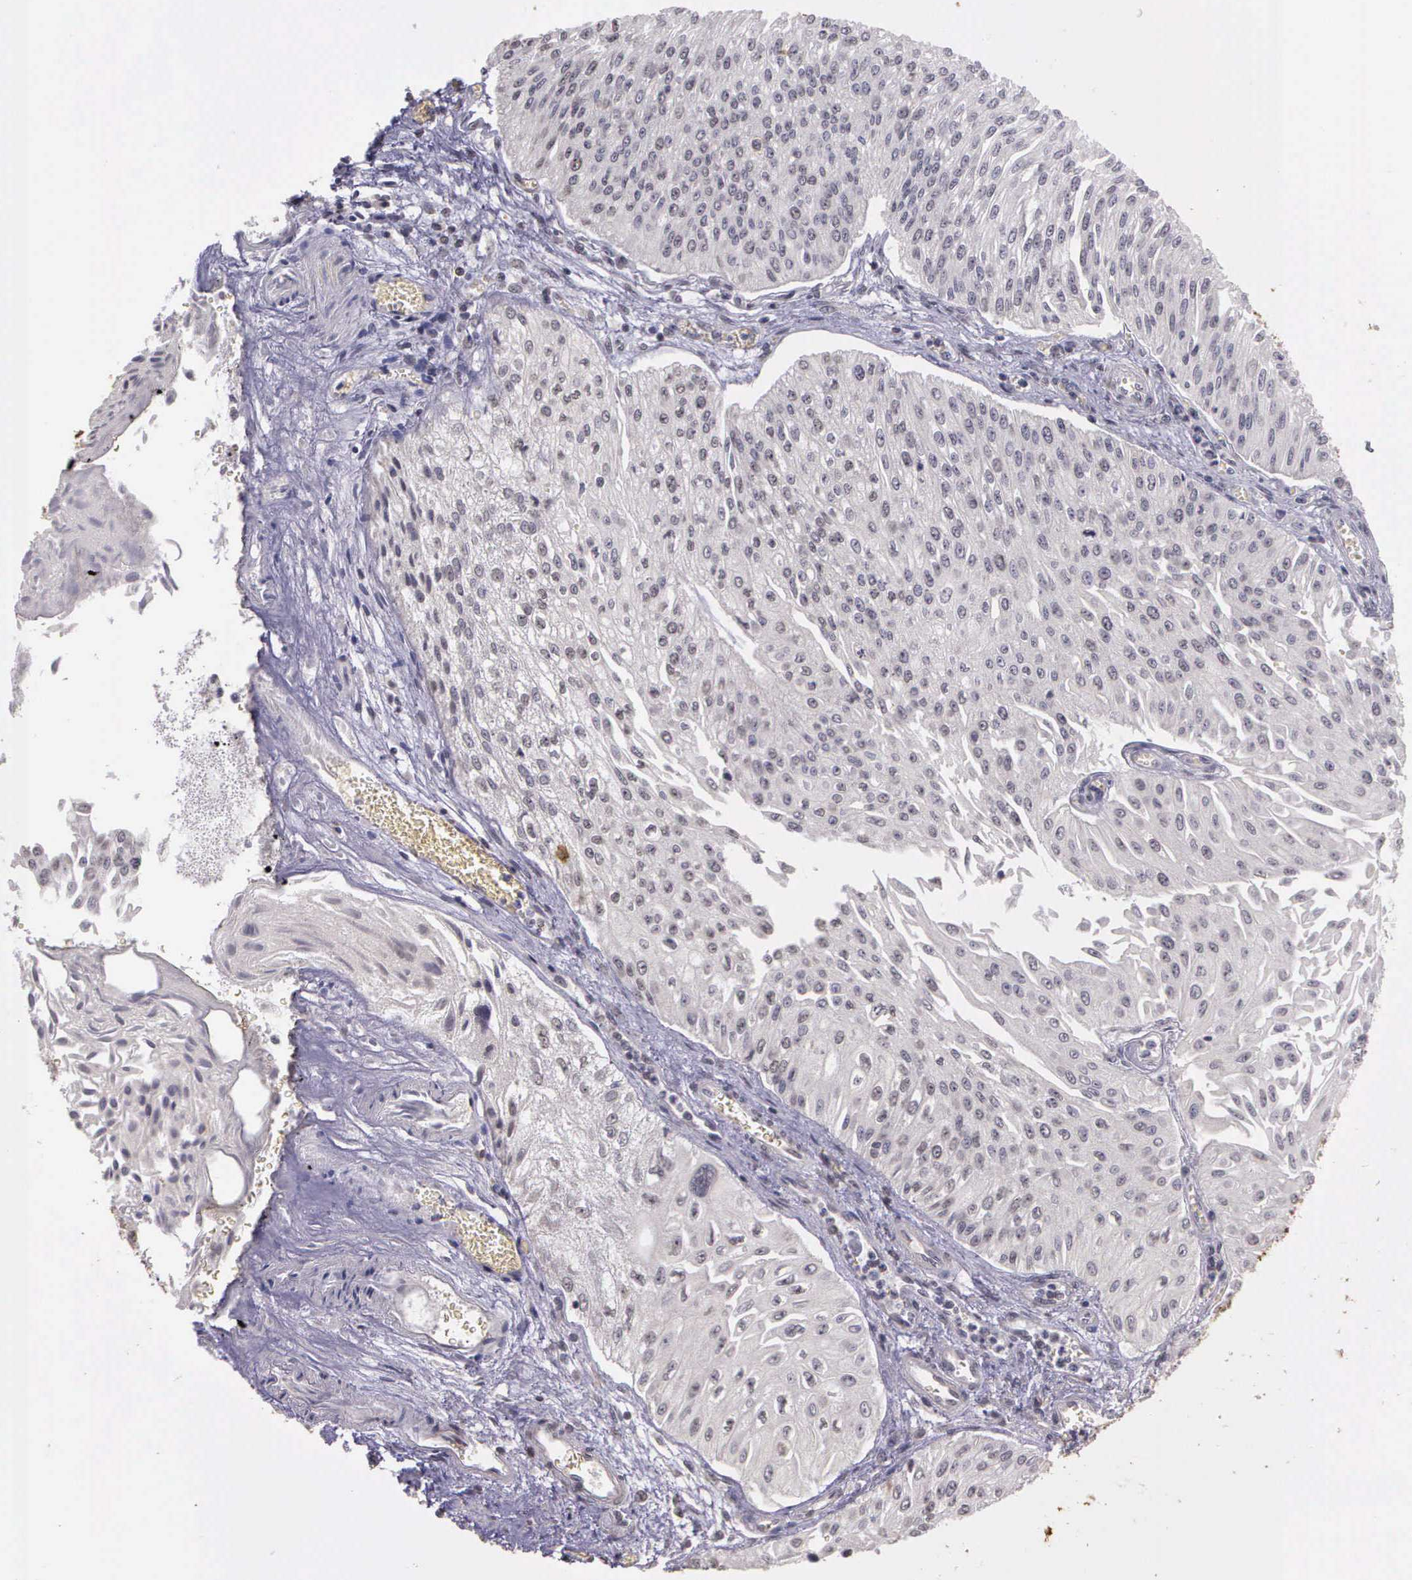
{"staining": {"intensity": "negative", "quantity": "none", "location": "none"}, "tissue": "urothelial cancer", "cell_type": "Tumor cells", "image_type": "cancer", "snomed": [{"axis": "morphology", "description": "Urothelial carcinoma, Low grade"}, {"axis": "topography", "description": "Urinary bladder"}], "caption": "The immunohistochemistry (IHC) histopathology image has no significant positivity in tumor cells of urothelial cancer tissue.", "gene": "ARMCX5", "patient": {"sex": "male", "age": 86}}